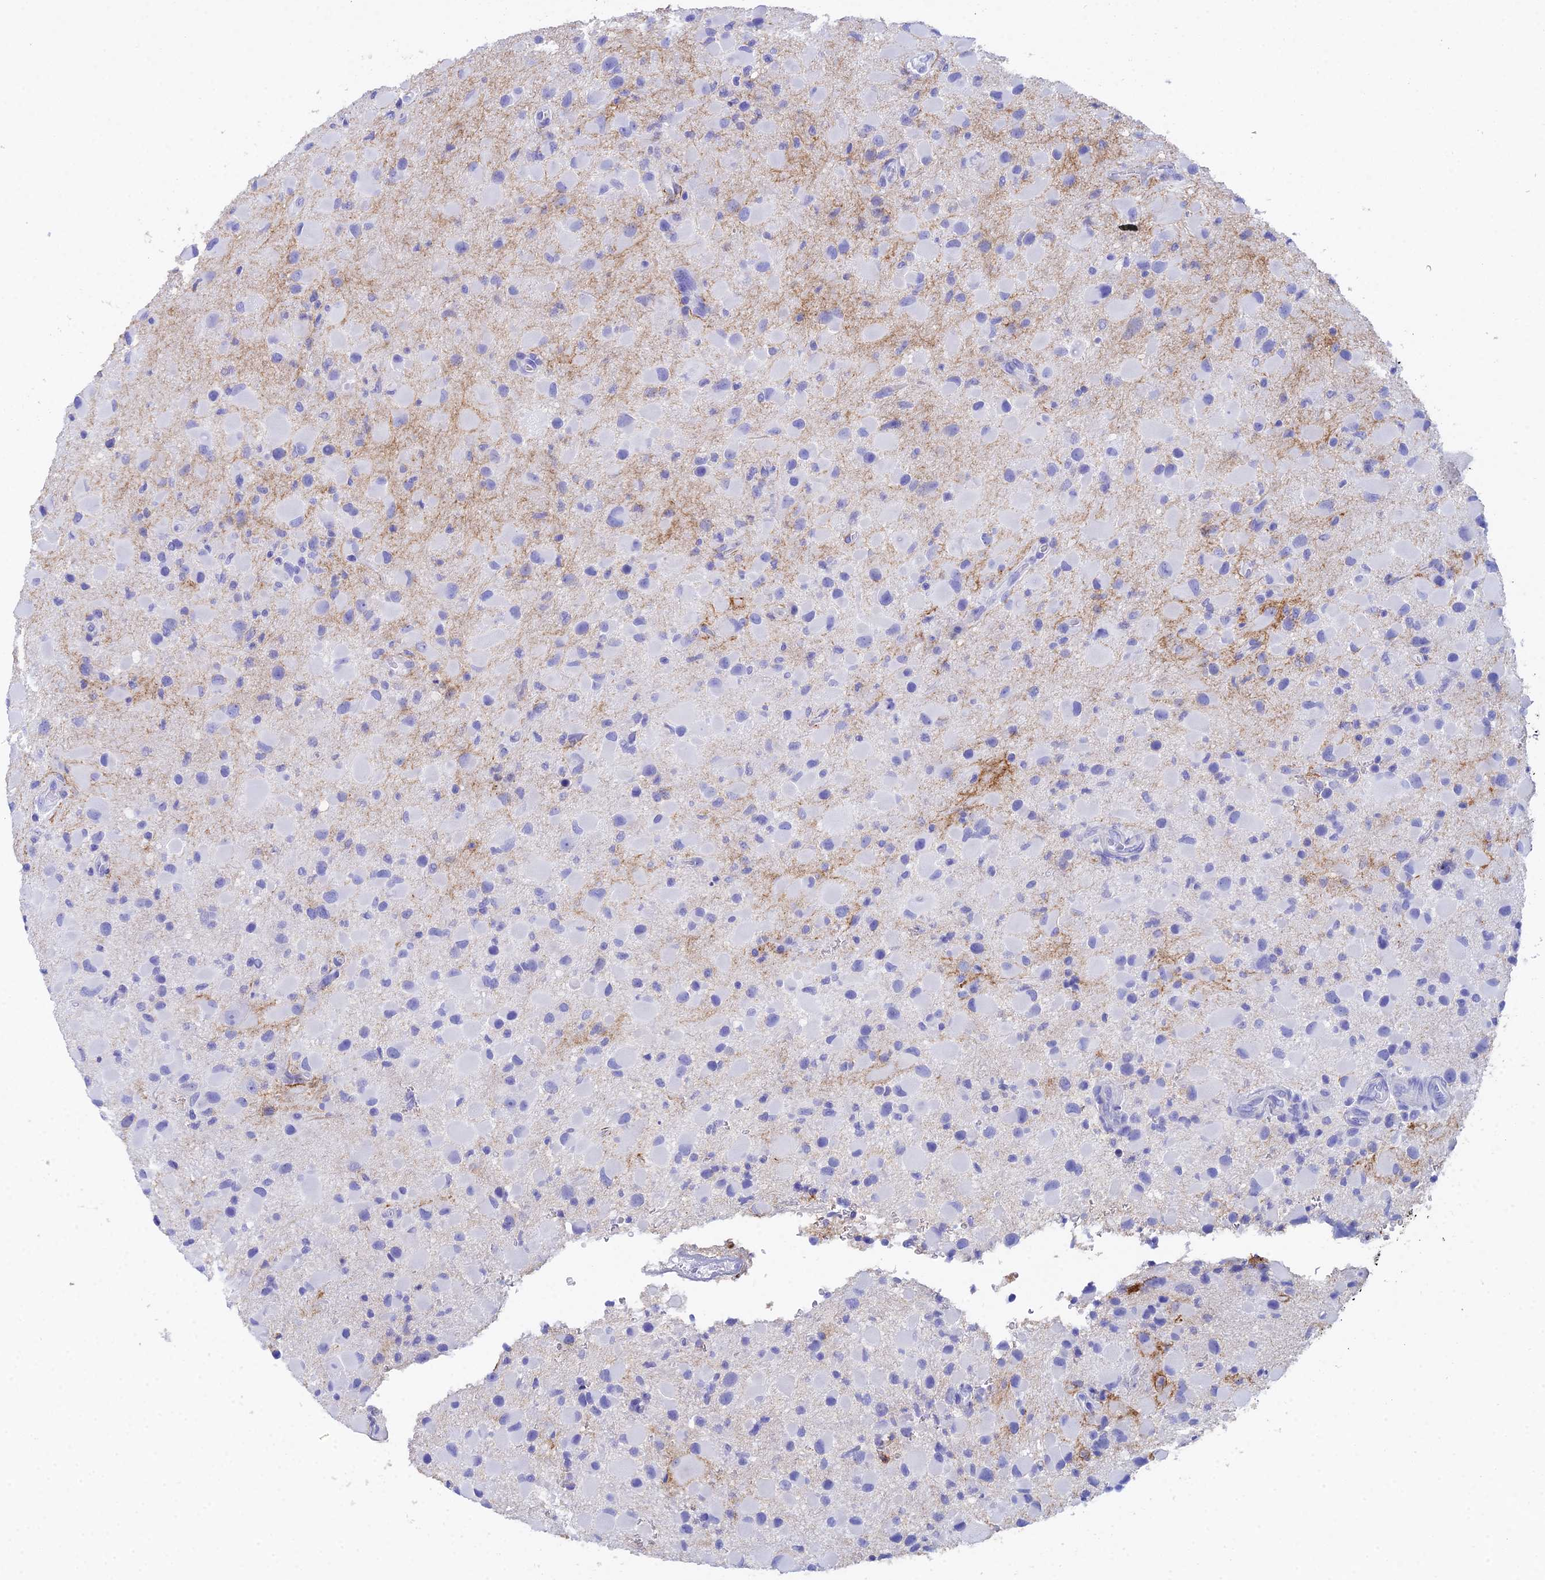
{"staining": {"intensity": "negative", "quantity": "none", "location": "none"}, "tissue": "glioma", "cell_type": "Tumor cells", "image_type": "cancer", "snomed": [{"axis": "morphology", "description": "Glioma, malignant, Low grade"}, {"axis": "topography", "description": "Brain"}], "caption": "A photomicrograph of human glioma is negative for staining in tumor cells.", "gene": "REG1A", "patient": {"sex": "female", "age": 32}}